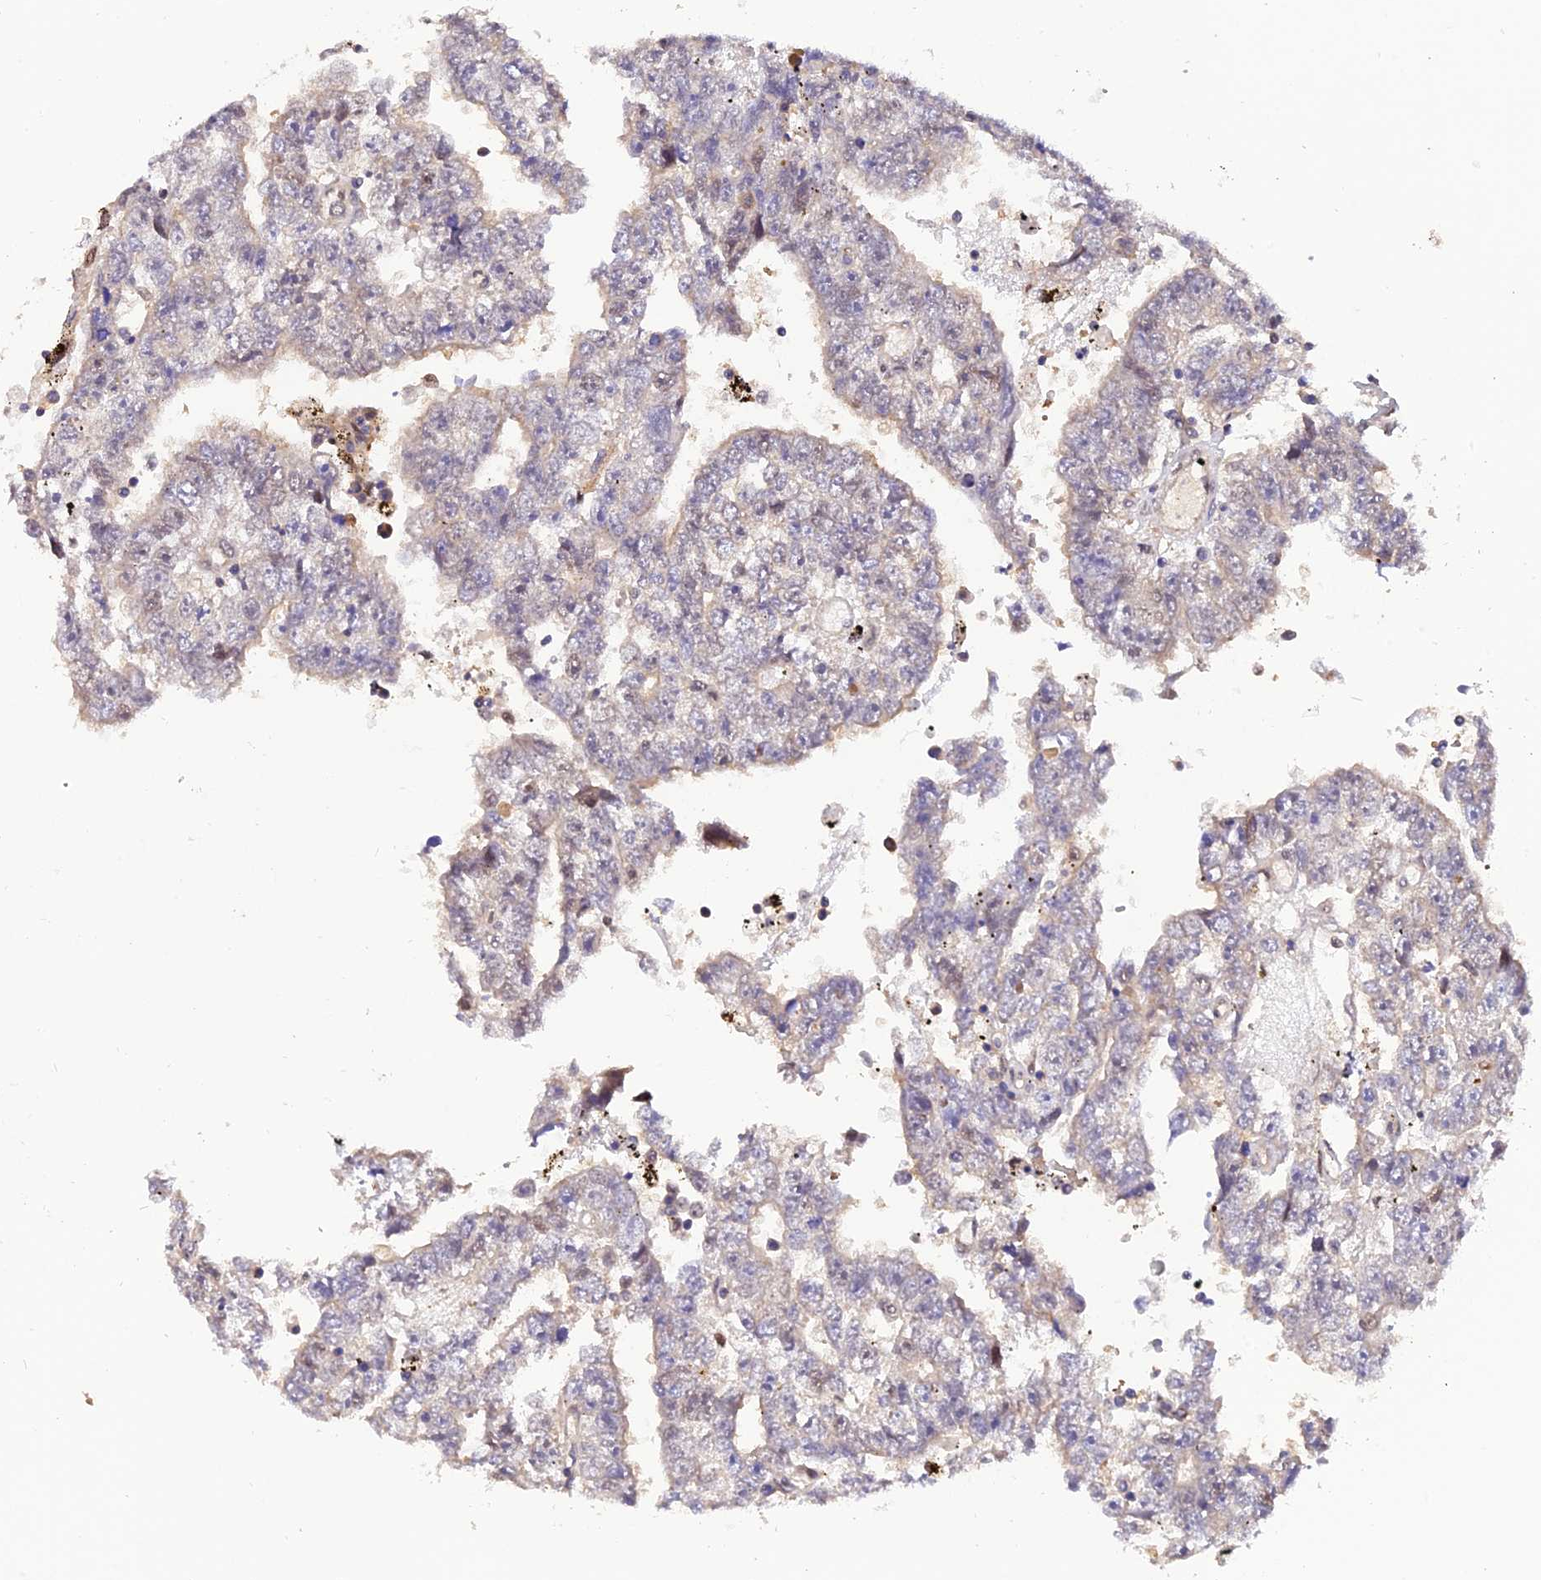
{"staining": {"intensity": "negative", "quantity": "none", "location": "none"}, "tissue": "testis cancer", "cell_type": "Tumor cells", "image_type": "cancer", "snomed": [{"axis": "morphology", "description": "Carcinoma, Embryonal, NOS"}, {"axis": "topography", "description": "Testis"}], "caption": "Tumor cells are negative for protein expression in human testis cancer (embryonal carcinoma).", "gene": "PSMB3", "patient": {"sex": "male", "age": 25}}